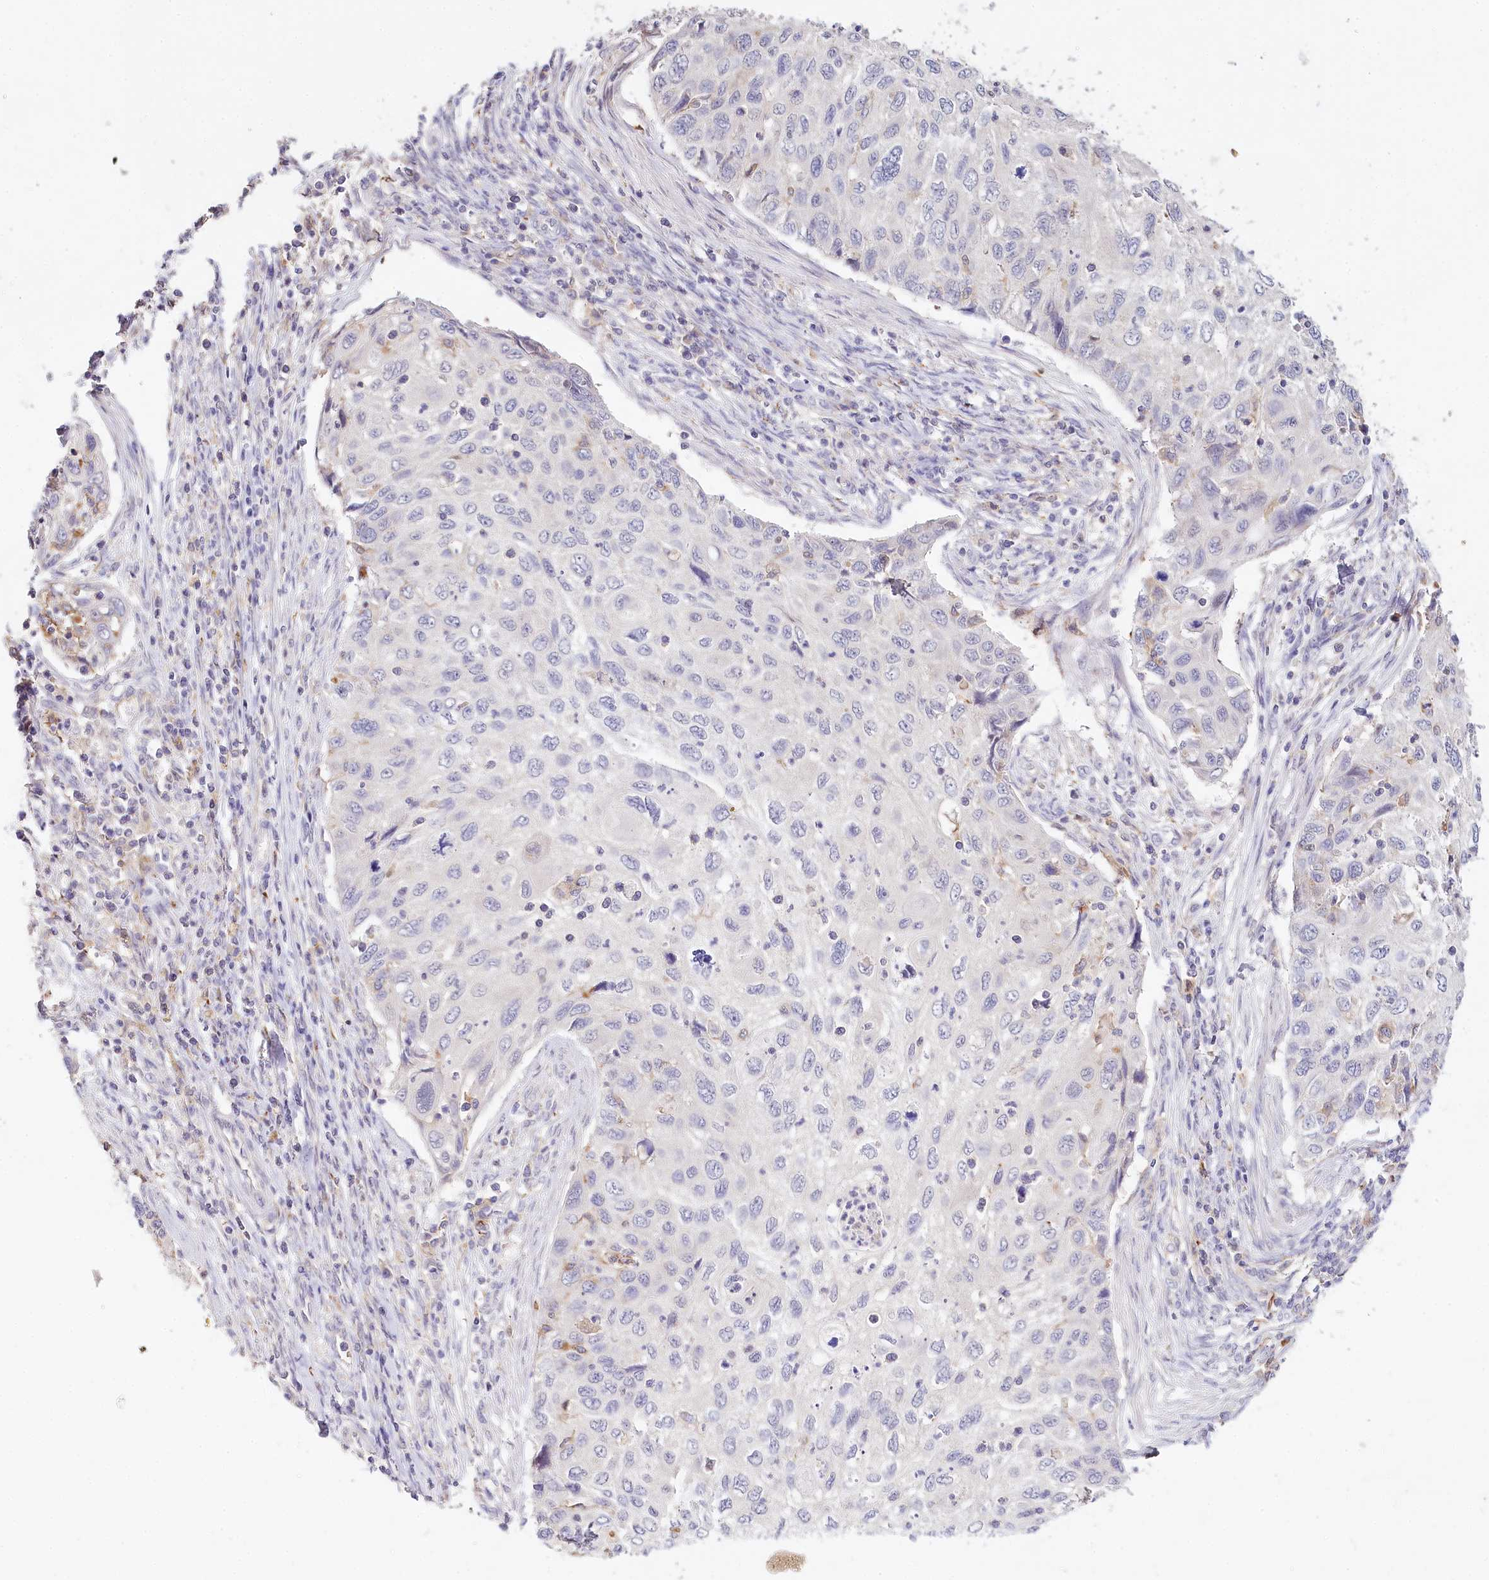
{"staining": {"intensity": "negative", "quantity": "none", "location": "none"}, "tissue": "cervical cancer", "cell_type": "Tumor cells", "image_type": "cancer", "snomed": [{"axis": "morphology", "description": "Squamous cell carcinoma, NOS"}, {"axis": "topography", "description": "Cervix"}], "caption": "Cervical squamous cell carcinoma was stained to show a protein in brown. There is no significant positivity in tumor cells.", "gene": "DAPK1", "patient": {"sex": "female", "age": 70}}